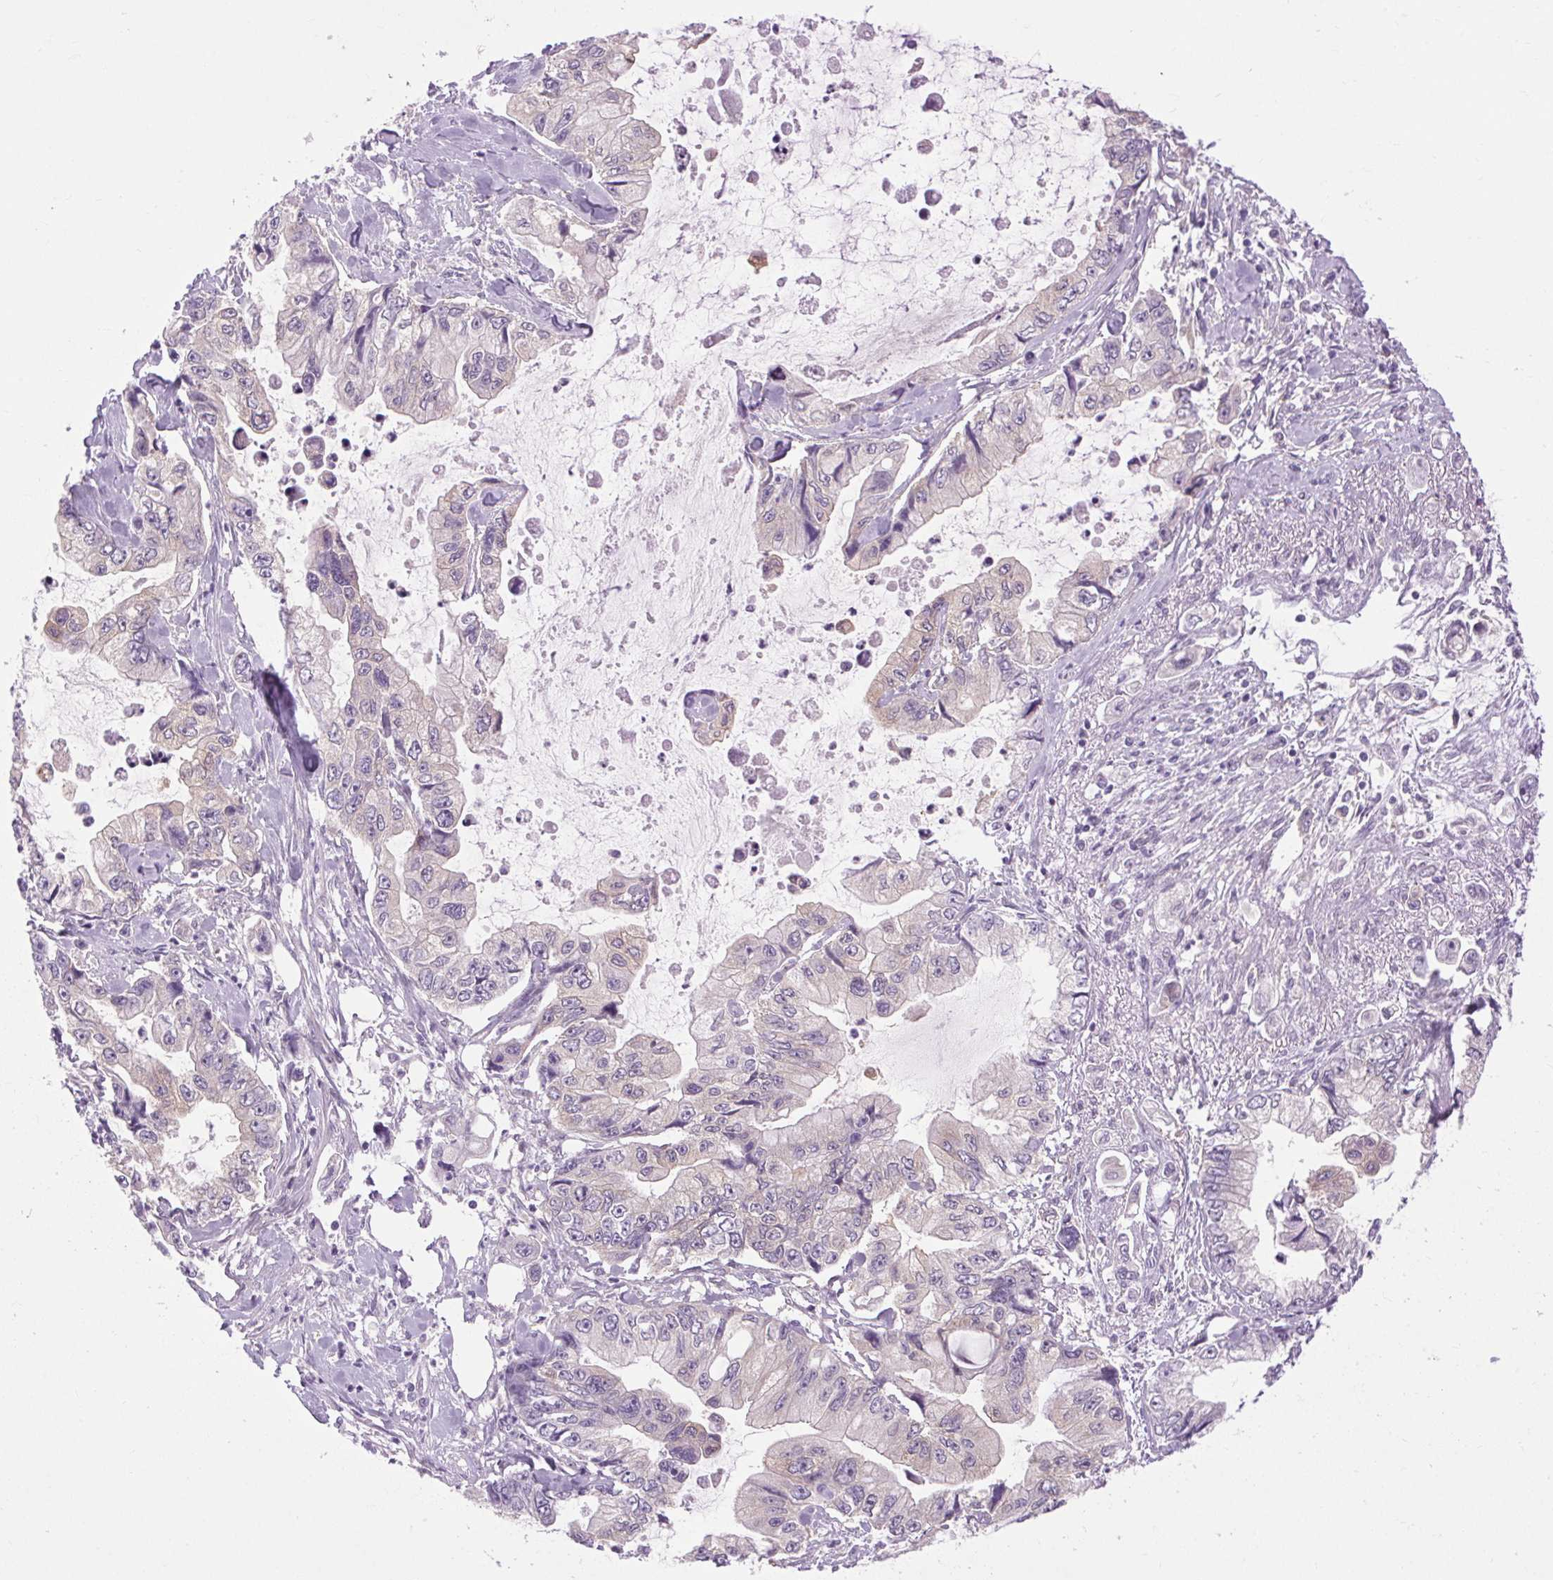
{"staining": {"intensity": "weak", "quantity": "<25%", "location": "cytoplasmic/membranous"}, "tissue": "stomach cancer", "cell_type": "Tumor cells", "image_type": "cancer", "snomed": [{"axis": "morphology", "description": "Adenocarcinoma, NOS"}, {"axis": "topography", "description": "Pancreas"}, {"axis": "topography", "description": "Stomach, upper"}, {"axis": "topography", "description": "Stomach"}], "caption": "The micrograph reveals no significant expression in tumor cells of stomach cancer.", "gene": "SOWAHC", "patient": {"sex": "male", "age": 77}}